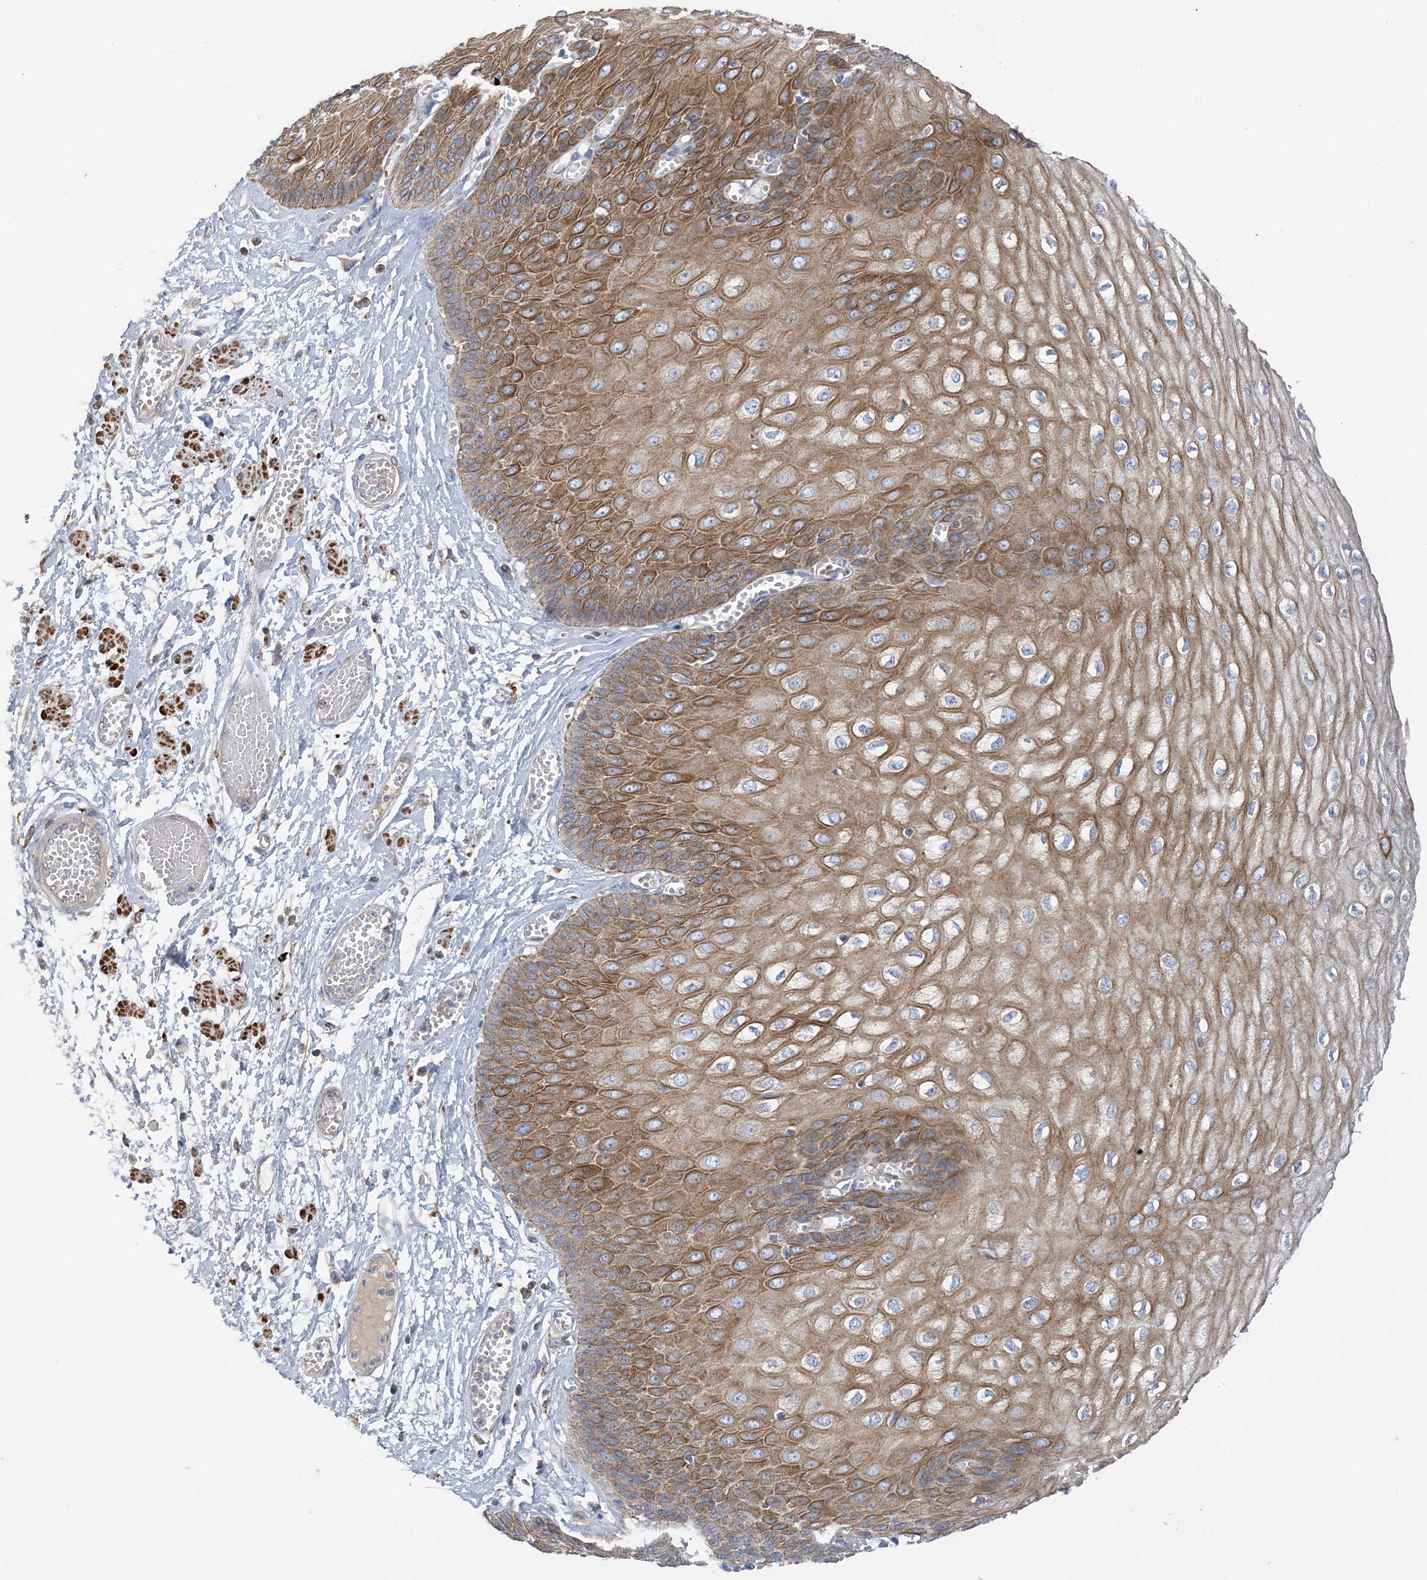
{"staining": {"intensity": "moderate", "quantity": ">75%", "location": "cytoplasmic/membranous"}, "tissue": "esophagus", "cell_type": "Squamous epithelial cells", "image_type": "normal", "snomed": [{"axis": "morphology", "description": "Normal tissue, NOS"}, {"axis": "topography", "description": "Esophagus"}], "caption": "DAB immunohistochemical staining of normal esophagus shows moderate cytoplasmic/membranous protein expression in approximately >75% of squamous epithelial cells. (DAB IHC with brightfield microscopy, high magnification).", "gene": "CALHM5", "patient": {"sex": "male", "age": 60}}